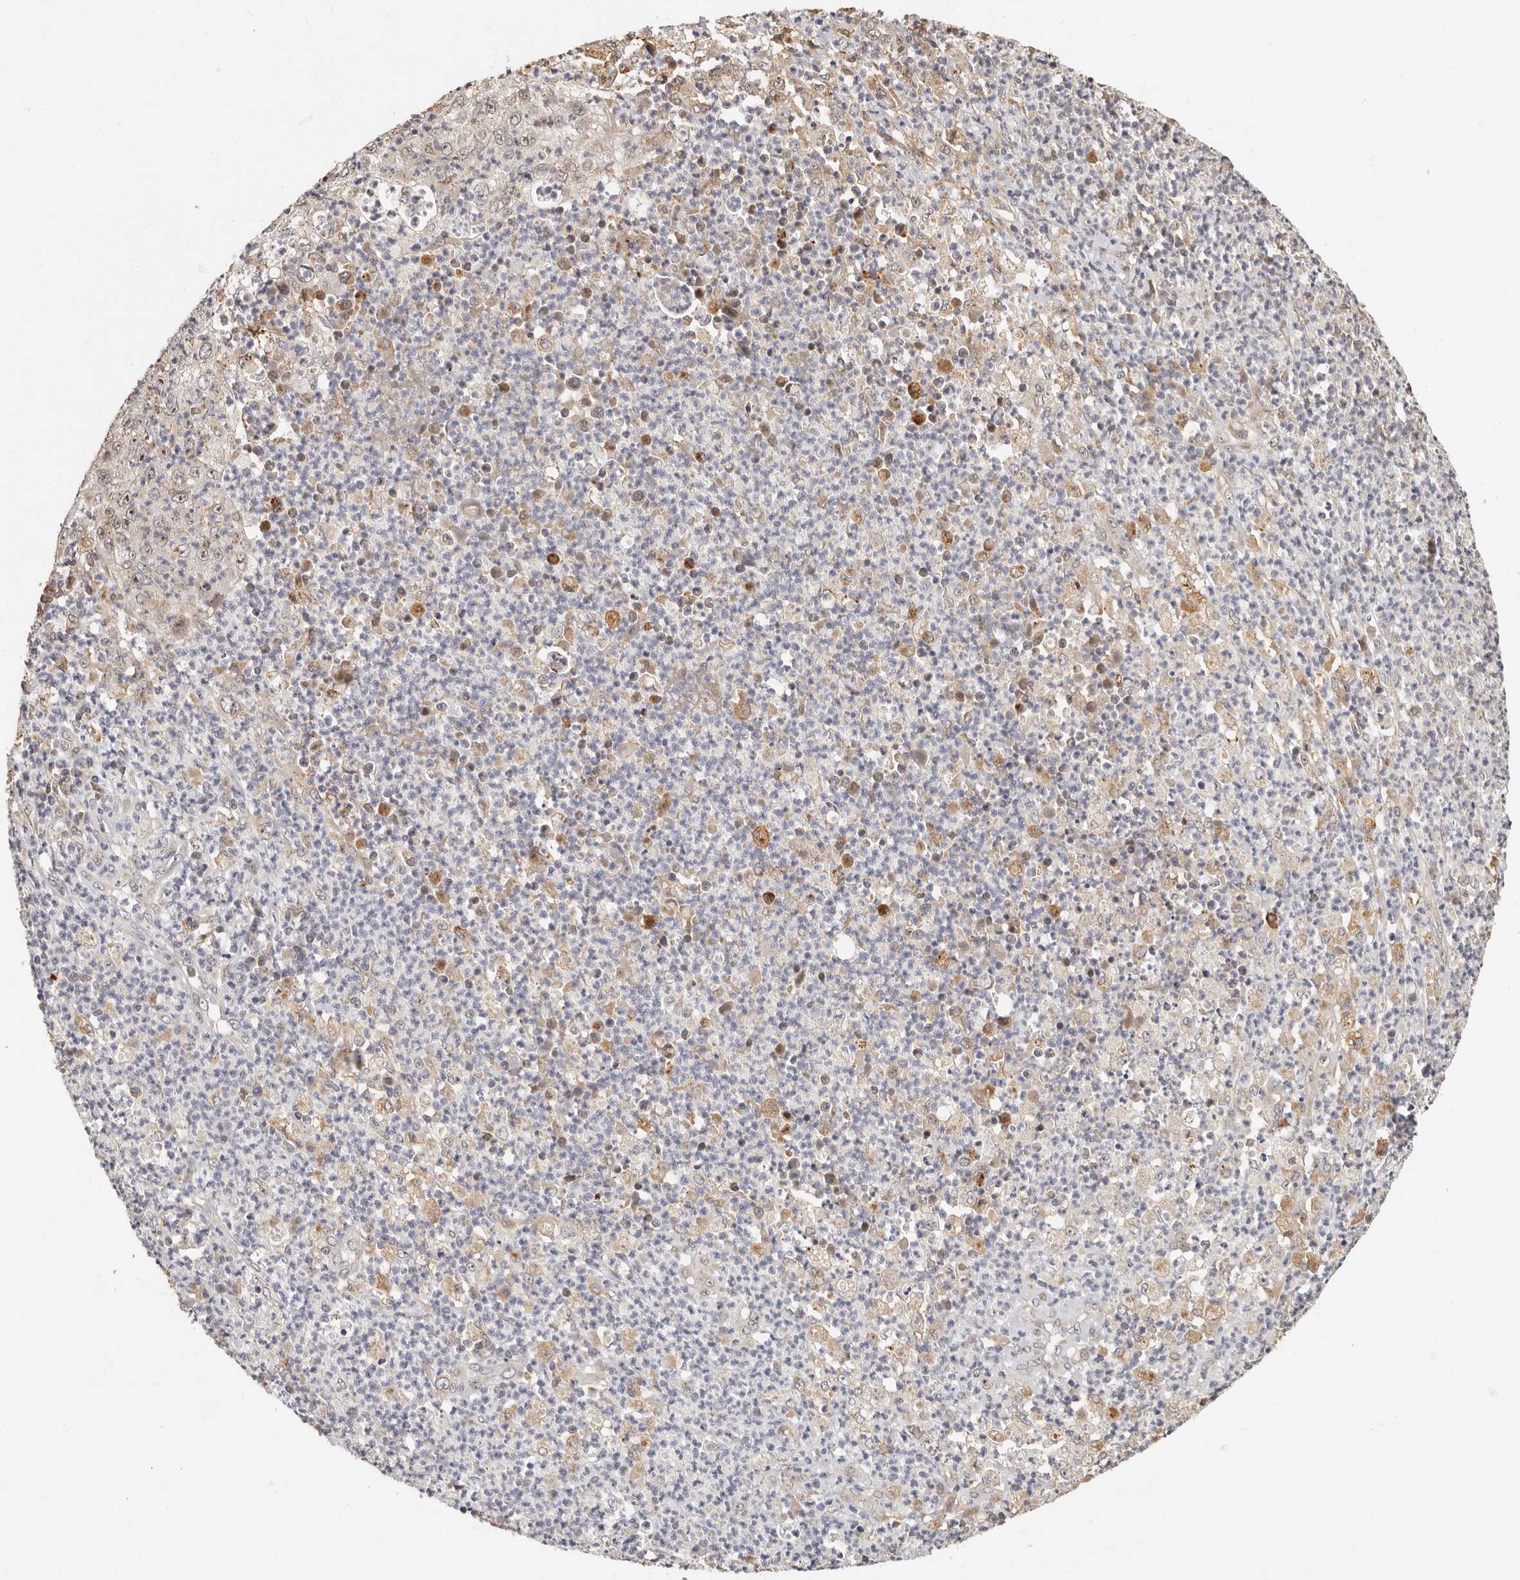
{"staining": {"intensity": "weak", "quantity": "25%-75%", "location": "cytoplasmic/membranous"}, "tissue": "cervical cancer", "cell_type": "Tumor cells", "image_type": "cancer", "snomed": [{"axis": "morphology", "description": "Squamous cell carcinoma, NOS"}, {"axis": "topography", "description": "Cervix"}], "caption": "Immunohistochemistry (IHC) image of human cervical cancer (squamous cell carcinoma) stained for a protein (brown), which displays low levels of weak cytoplasmic/membranous expression in about 25%-75% of tumor cells.", "gene": "ZRANB1", "patient": {"sex": "female", "age": 30}}